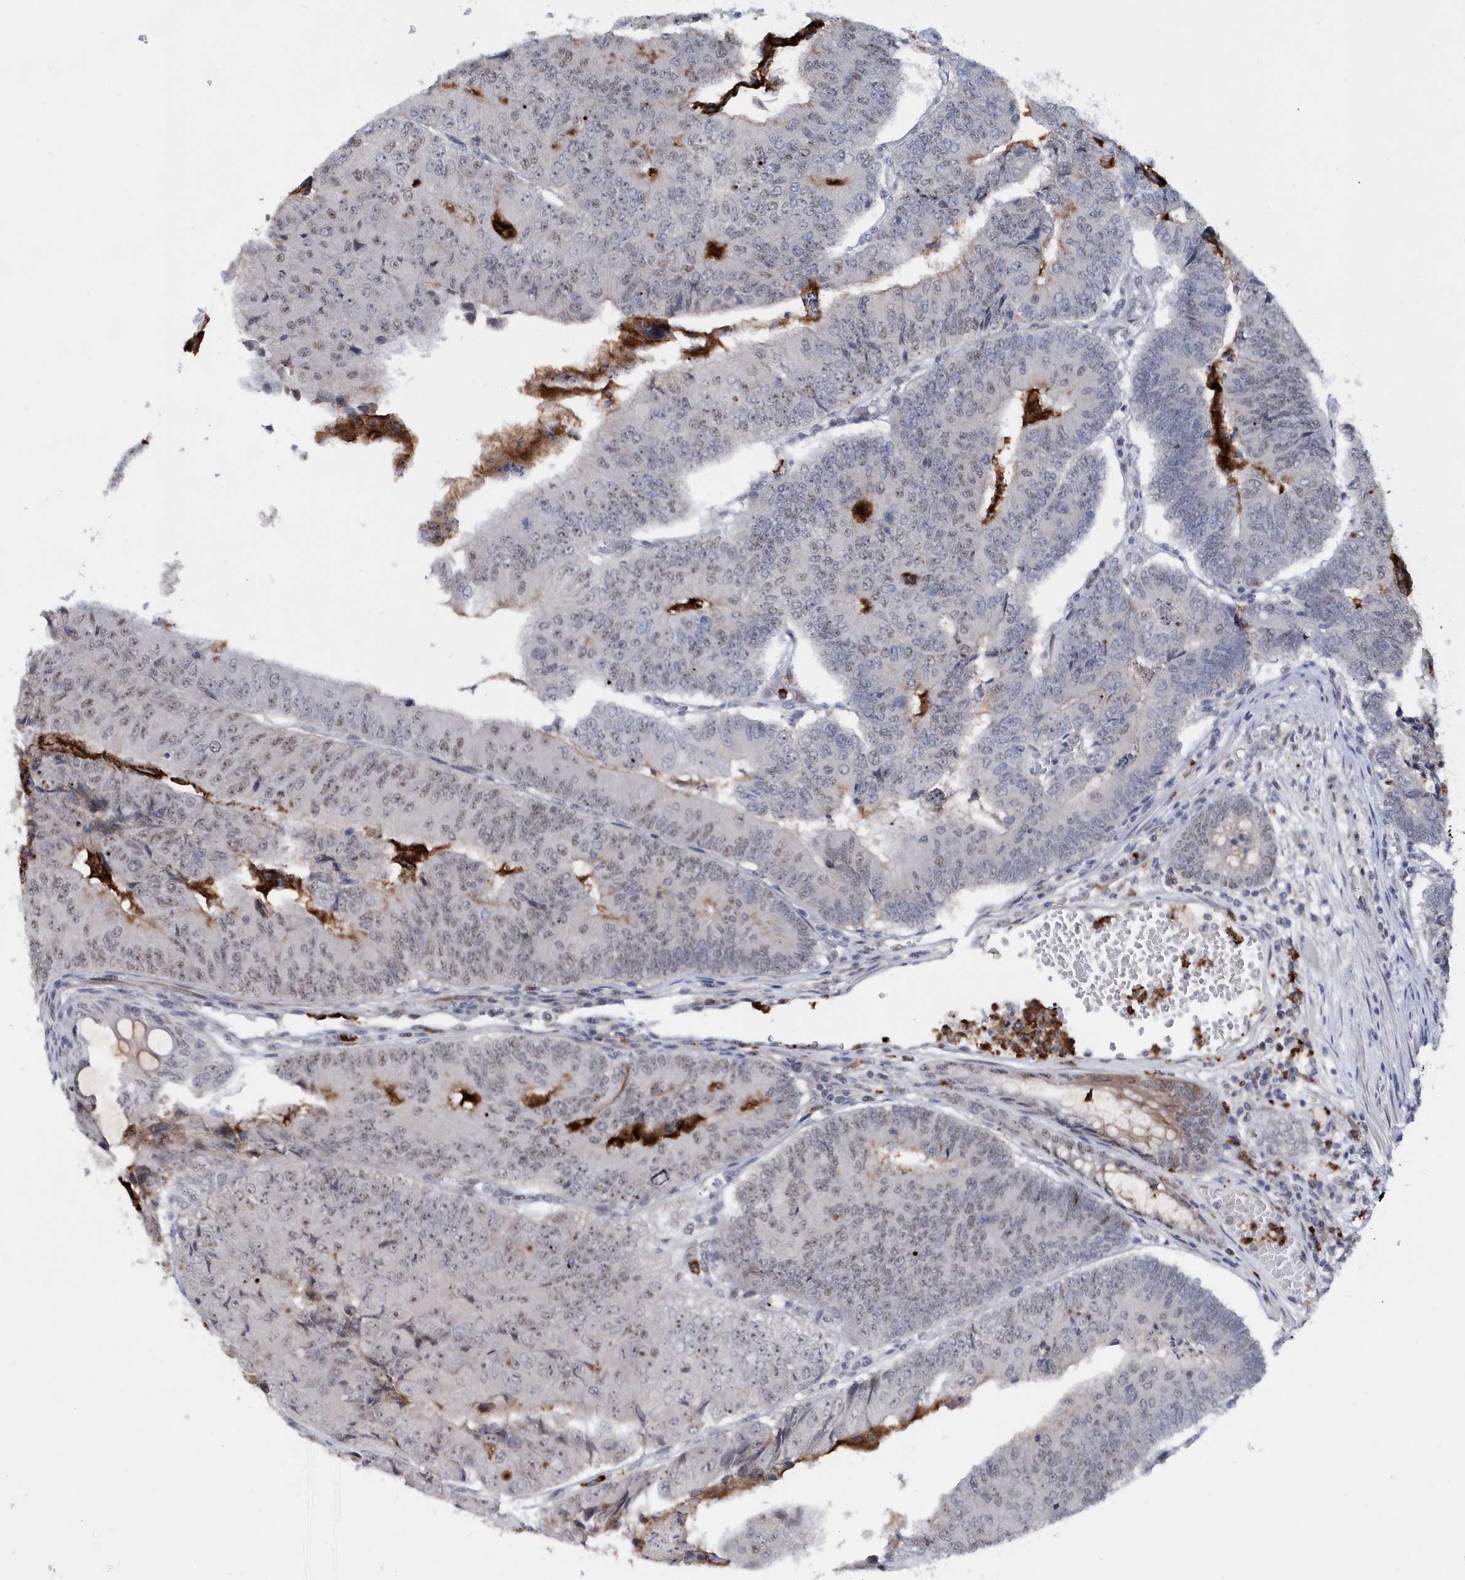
{"staining": {"intensity": "weak", "quantity": "<25%", "location": "nuclear"}, "tissue": "colorectal cancer", "cell_type": "Tumor cells", "image_type": "cancer", "snomed": [{"axis": "morphology", "description": "Adenocarcinoma, NOS"}, {"axis": "topography", "description": "Colon"}], "caption": "Immunohistochemical staining of colorectal cancer (adenocarcinoma) reveals no significant expression in tumor cells.", "gene": "ASCL4", "patient": {"sex": "female", "age": 67}}